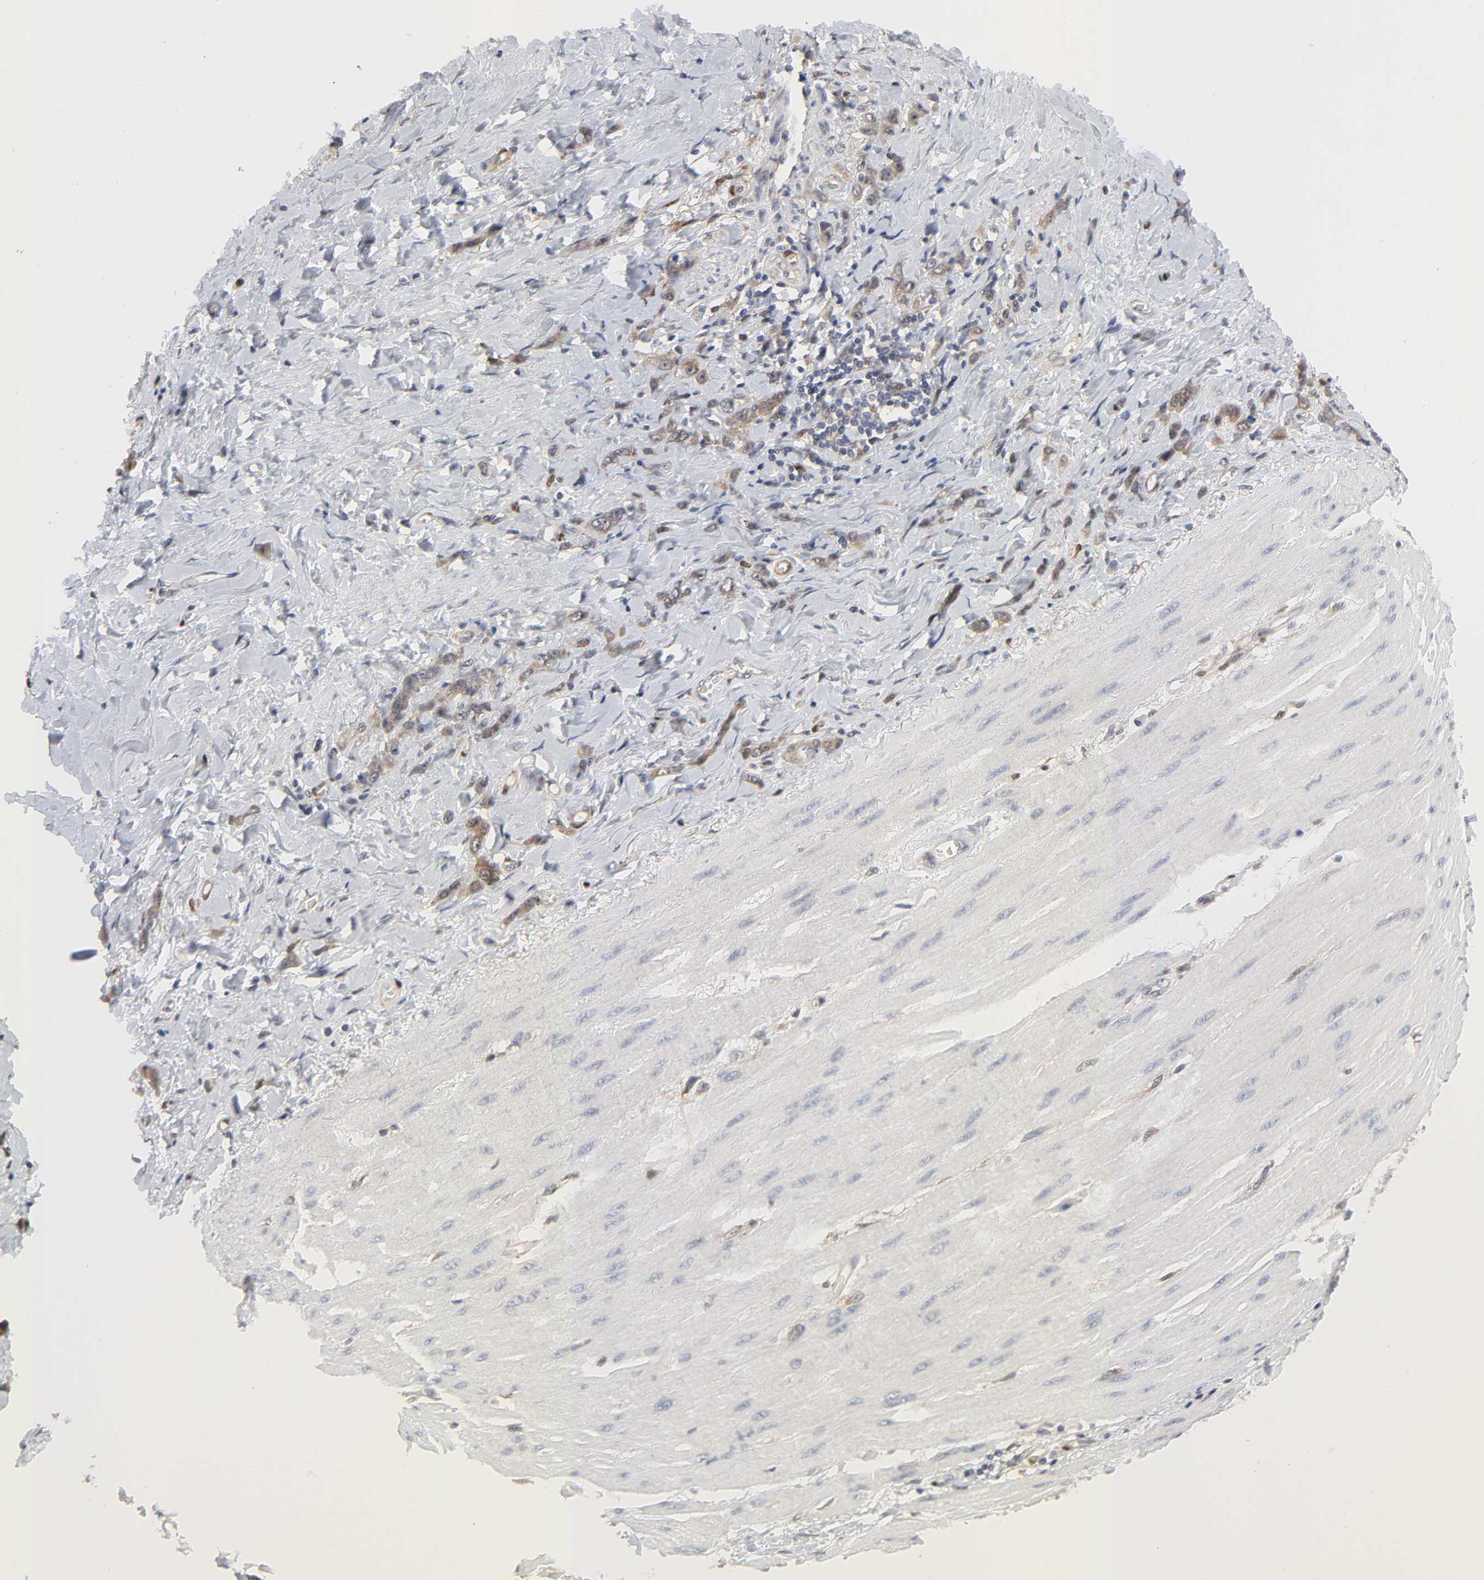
{"staining": {"intensity": "moderate", "quantity": ">75%", "location": "cytoplasmic/membranous"}, "tissue": "stomach cancer", "cell_type": "Tumor cells", "image_type": "cancer", "snomed": [{"axis": "morphology", "description": "Normal tissue, NOS"}, {"axis": "morphology", "description": "Adenocarcinoma, NOS"}, {"axis": "topography", "description": "Stomach"}], "caption": "A medium amount of moderate cytoplasmic/membranous staining is present in about >75% of tumor cells in stomach cancer tissue.", "gene": "PTEN", "patient": {"sex": "male", "age": 82}}